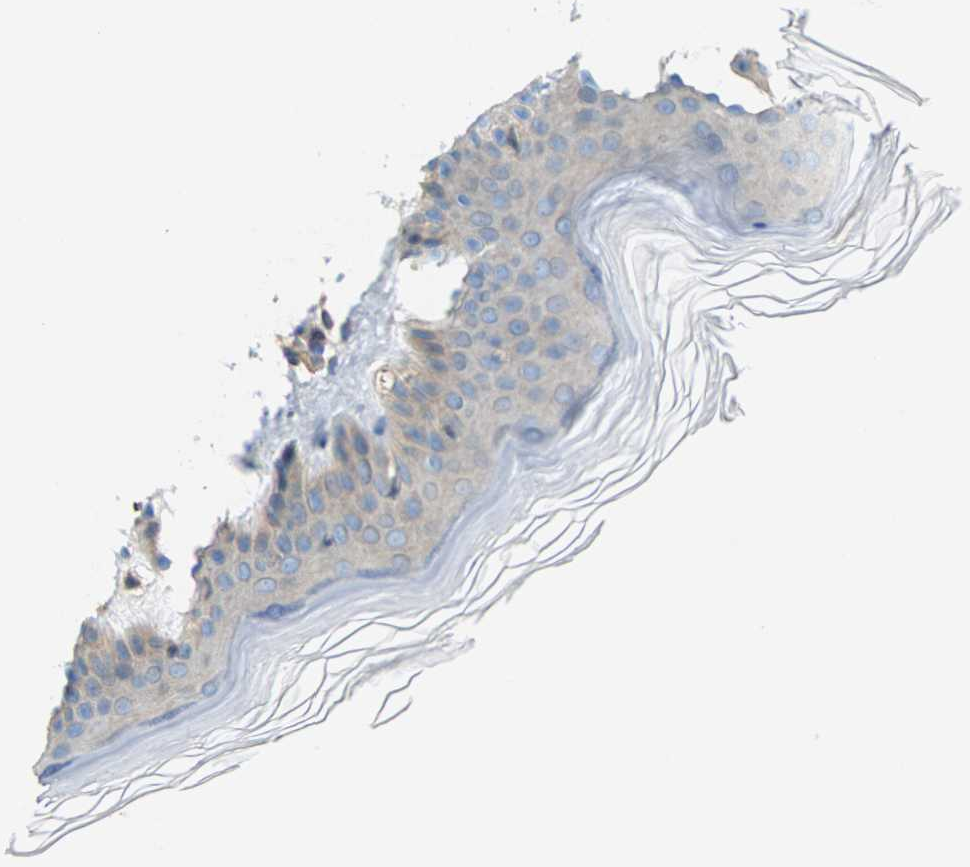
{"staining": {"intensity": "negative", "quantity": "none", "location": "none"}, "tissue": "skin", "cell_type": "Fibroblasts", "image_type": "normal", "snomed": [{"axis": "morphology", "description": "Normal tissue, NOS"}, {"axis": "morphology", "description": "Malignant melanoma, Metastatic site"}, {"axis": "topography", "description": "Skin"}], "caption": "Fibroblasts are negative for protein expression in benign human skin. (Immunohistochemistry (ihc), brightfield microscopy, high magnification).", "gene": "PDCL", "patient": {"sex": "male", "age": 41}}